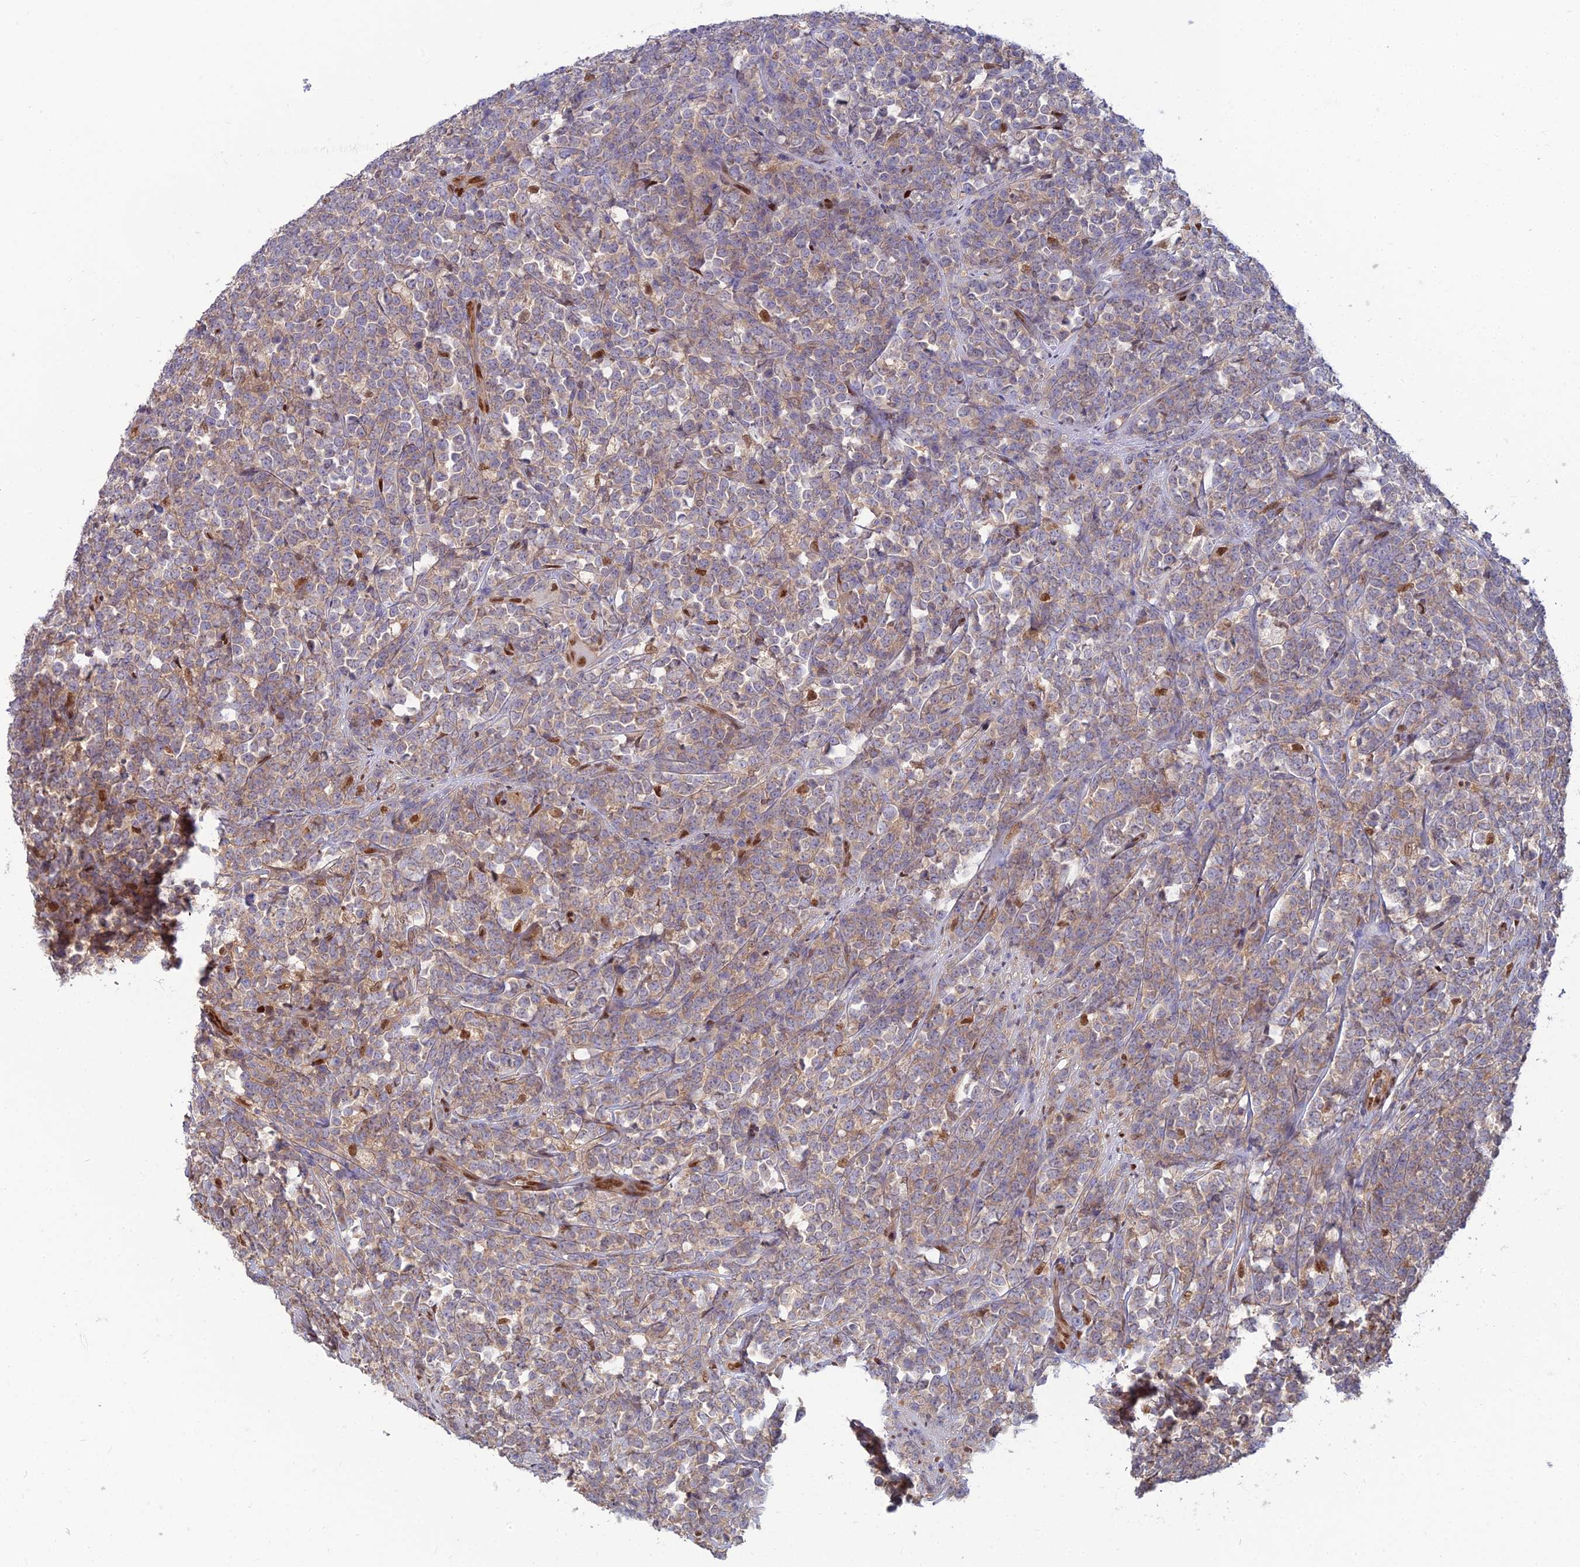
{"staining": {"intensity": "weak", "quantity": "25%-75%", "location": "cytoplasmic/membranous"}, "tissue": "lymphoma", "cell_type": "Tumor cells", "image_type": "cancer", "snomed": [{"axis": "morphology", "description": "Malignant lymphoma, non-Hodgkin's type, High grade"}, {"axis": "topography", "description": "Small intestine"}], "caption": "Malignant lymphoma, non-Hodgkin's type (high-grade) tissue shows weak cytoplasmic/membranous positivity in about 25%-75% of tumor cells", "gene": "DNPEP", "patient": {"sex": "male", "age": 8}}